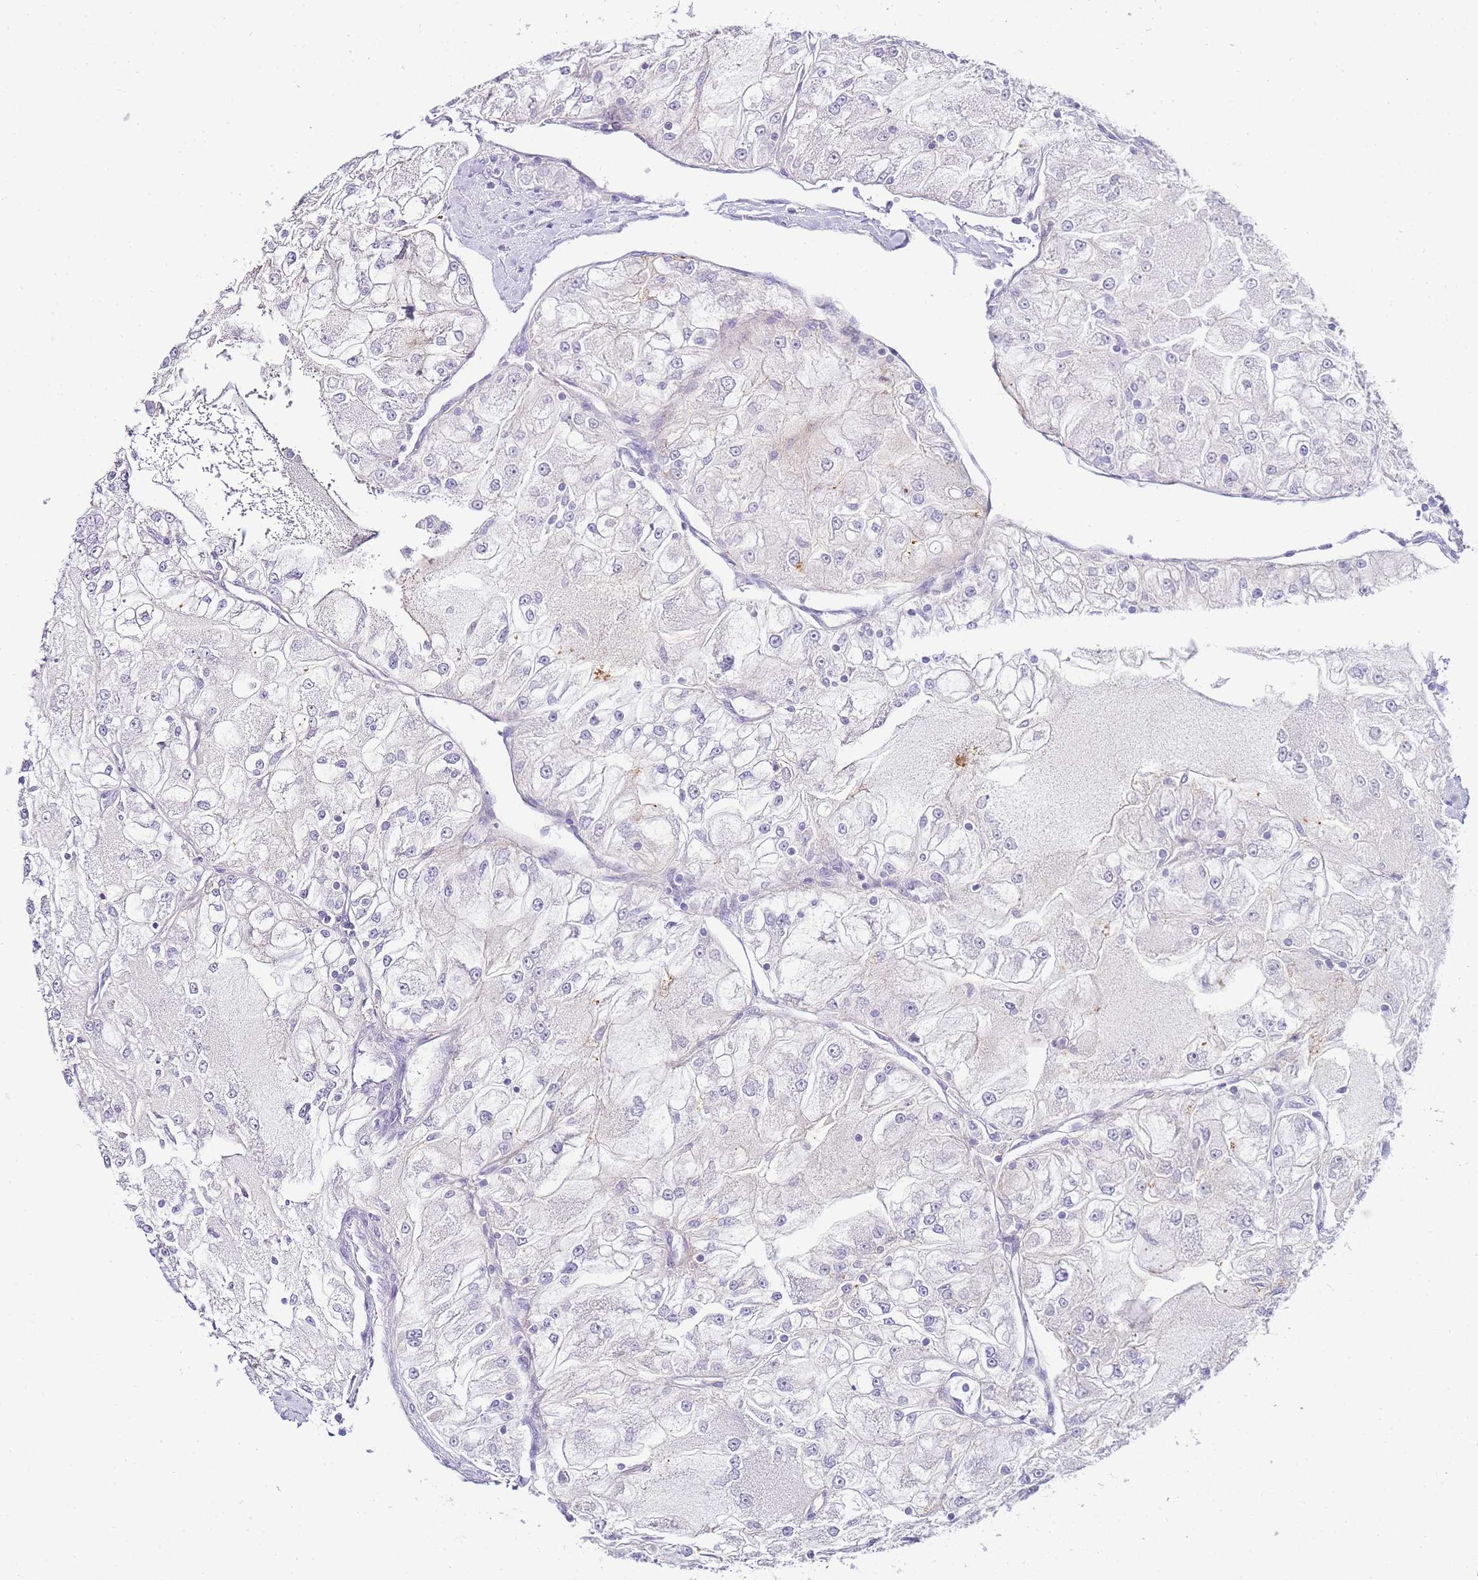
{"staining": {"intensity": "moderate", "quantity": "<25%", "location": "cytoplasmic/membranous"}, "tissue": "renal cancer", "cell_type": "Tumor cells", "image_type": "cancer", "snomed": [{"axis": "morphology", "description": "Adenocarcinoma, NOS"}, {"axis": "topography", "description": "Kidney"}], "caption": "A high-resolution image shows immunohistochemistry (IHC) staining of renal cancer (adenocarcinoma), which reveals moderate cytoplasmic/membranous expression in approximately <25% of tumor cells.", "gene": "DPP4", "patient": {"sex": "female", "age": 72}}